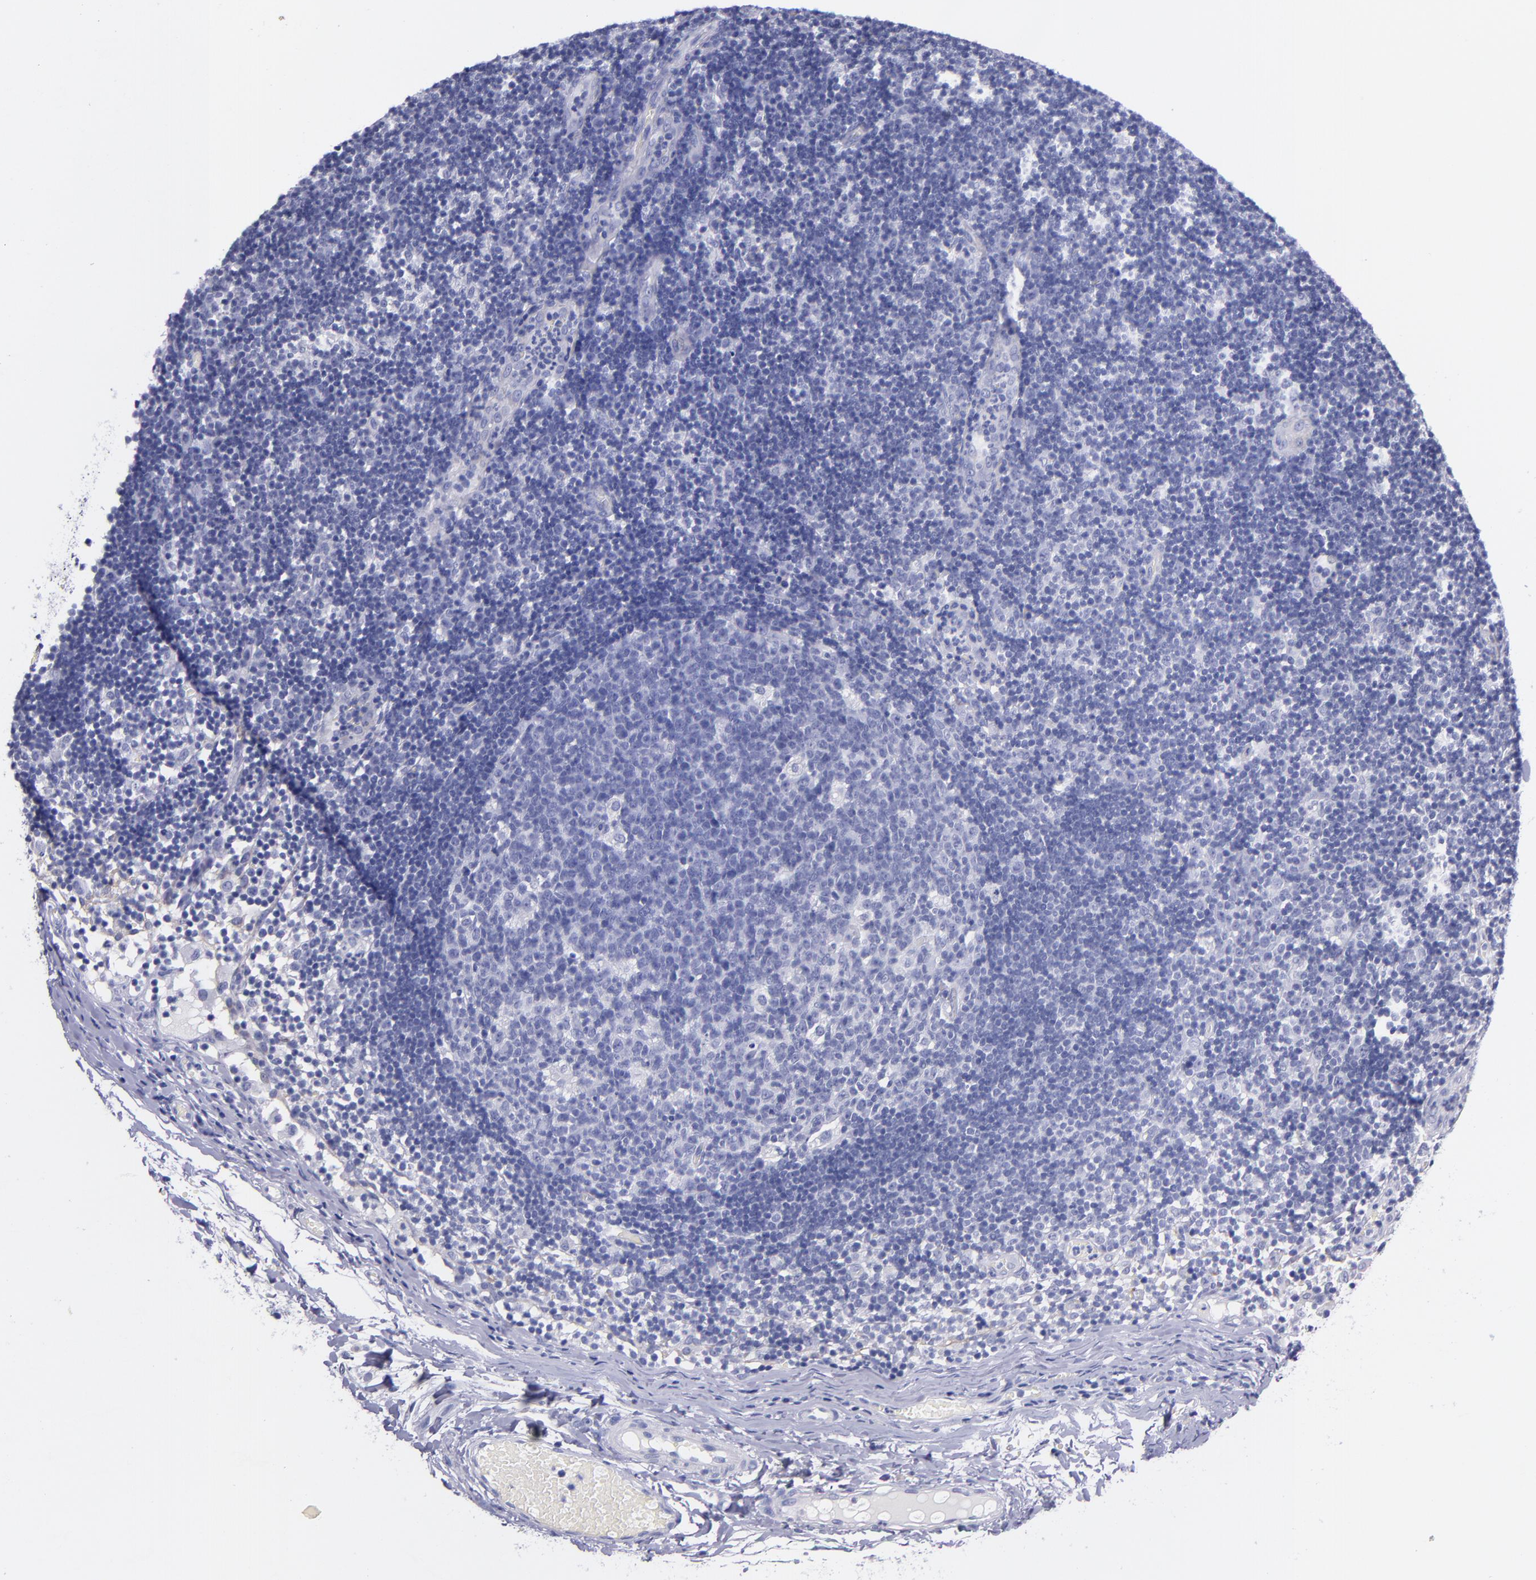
{"staining": {"intensity": "negative", "quantity": "none", "location": "none"}, "tissue": "lymph node", "cell_type": "Germinal center cells", "image_type": "normal", "snomed": [{"axis": "morphology", "description": "Normal tissue, NOS"}, {"axis": "morphology", "description": "Inflammation, NOS"}, {"axis": "topography", "description": "Lymph node"}, {"axis": "topography", "description": "Salivary gland"}], "caption": "This is an immunohistochemistry photomicrograph of unremarkable lymph node. There is no positivity in germinal center cells.", "gene": "SV2A", "patient": {"sex": "male", "age": 3}}